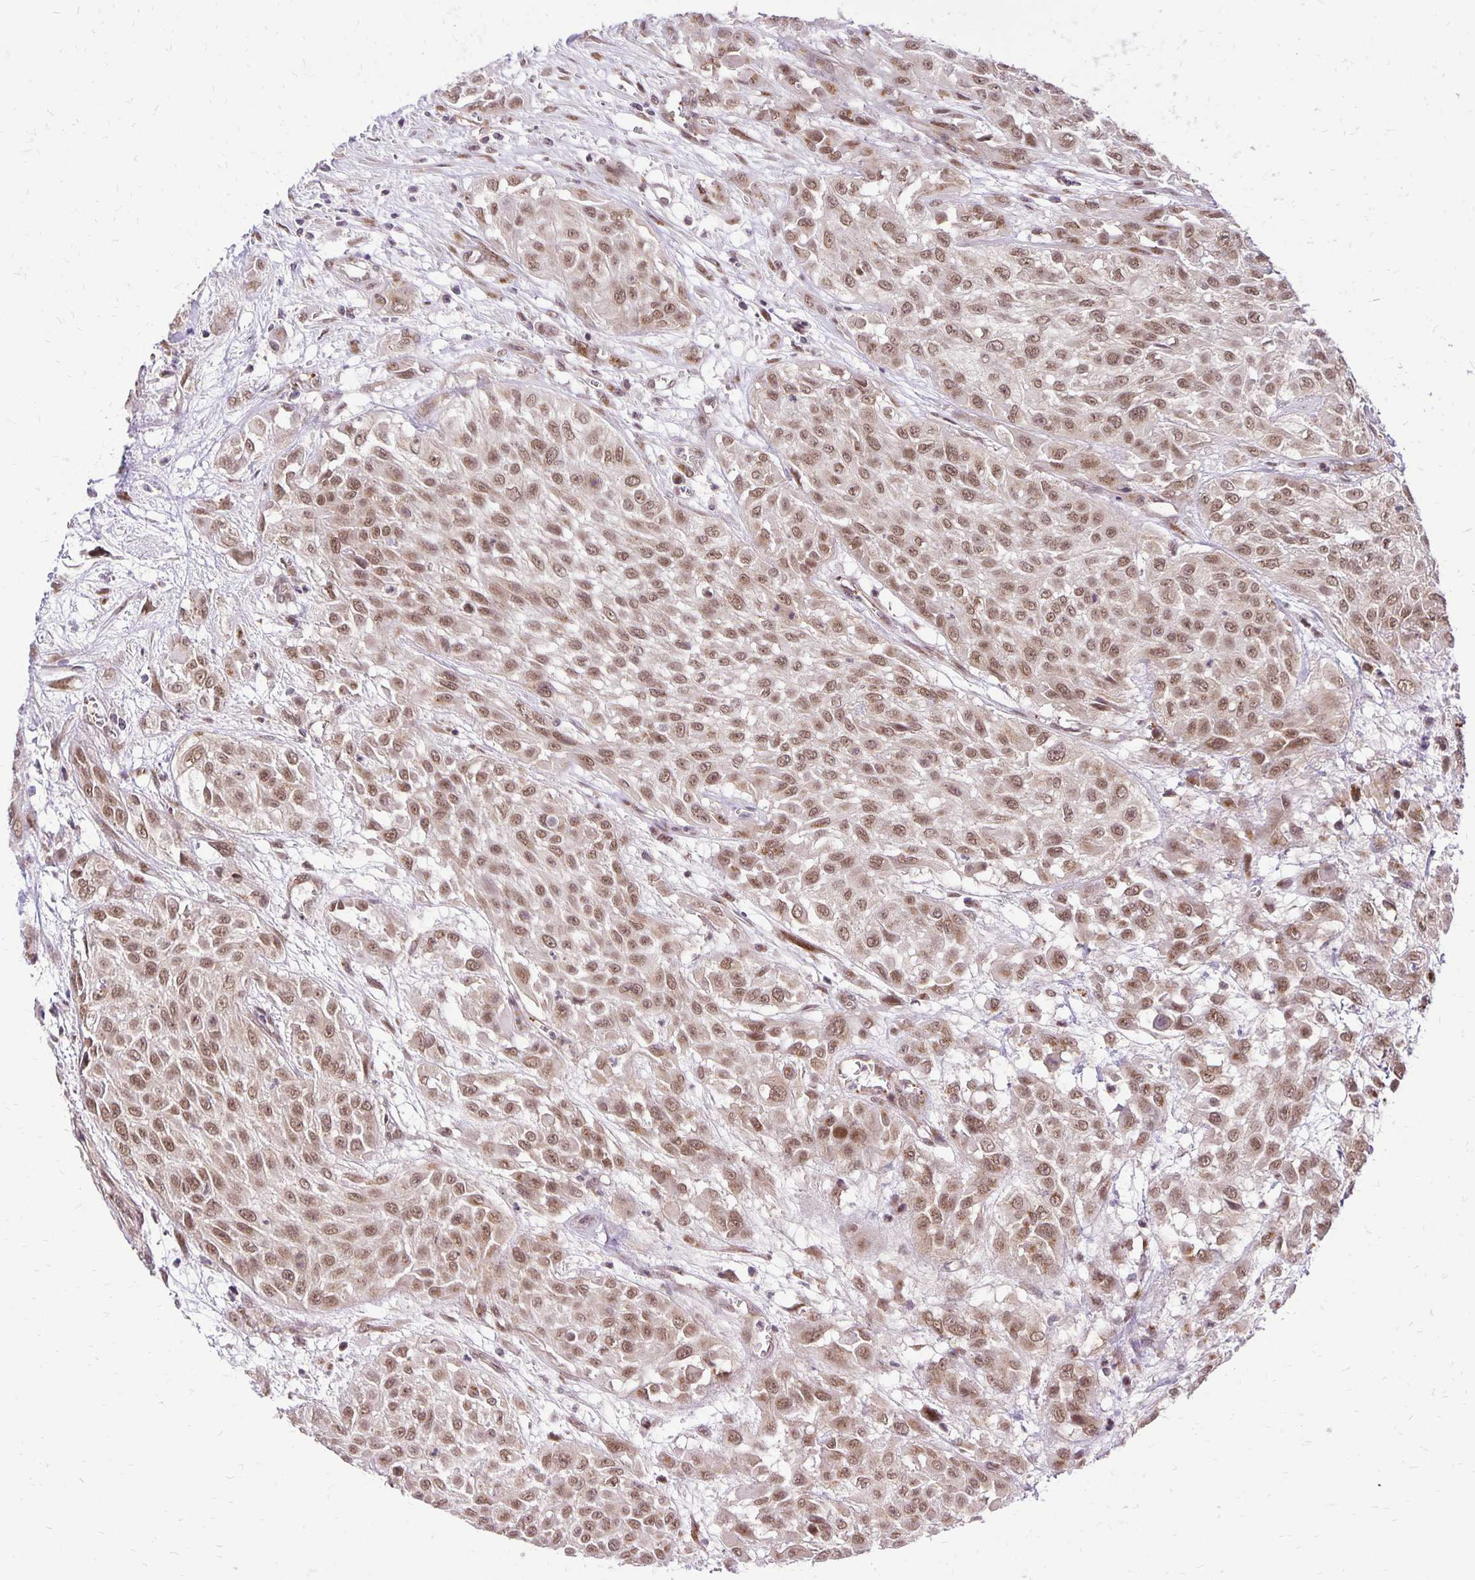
{"staining": {"intensity": "moderate", "quantity": ">75%", "location": "nuclear"}, "tissue": "urothelial cancer", "cell_type": "Tumor cells", "image_type": "cancer", "snomed": [{"axis": "morphology", "description": "Urothelial carcinoma, High grade"}, {"axis": "topography", "description": "Urinary bladder"}], "caption": "IHC histopathology image of neoplastic tissue: human urothelial carcinoma (high-grade) stained using IHC reveals medium levels of moderate protein expression localized specifically in the nuclear of tumor cells, appearing as a nuclear brown color.", "gene": "GOLGA5", "patient": {"sex": "male", "age": 57}}